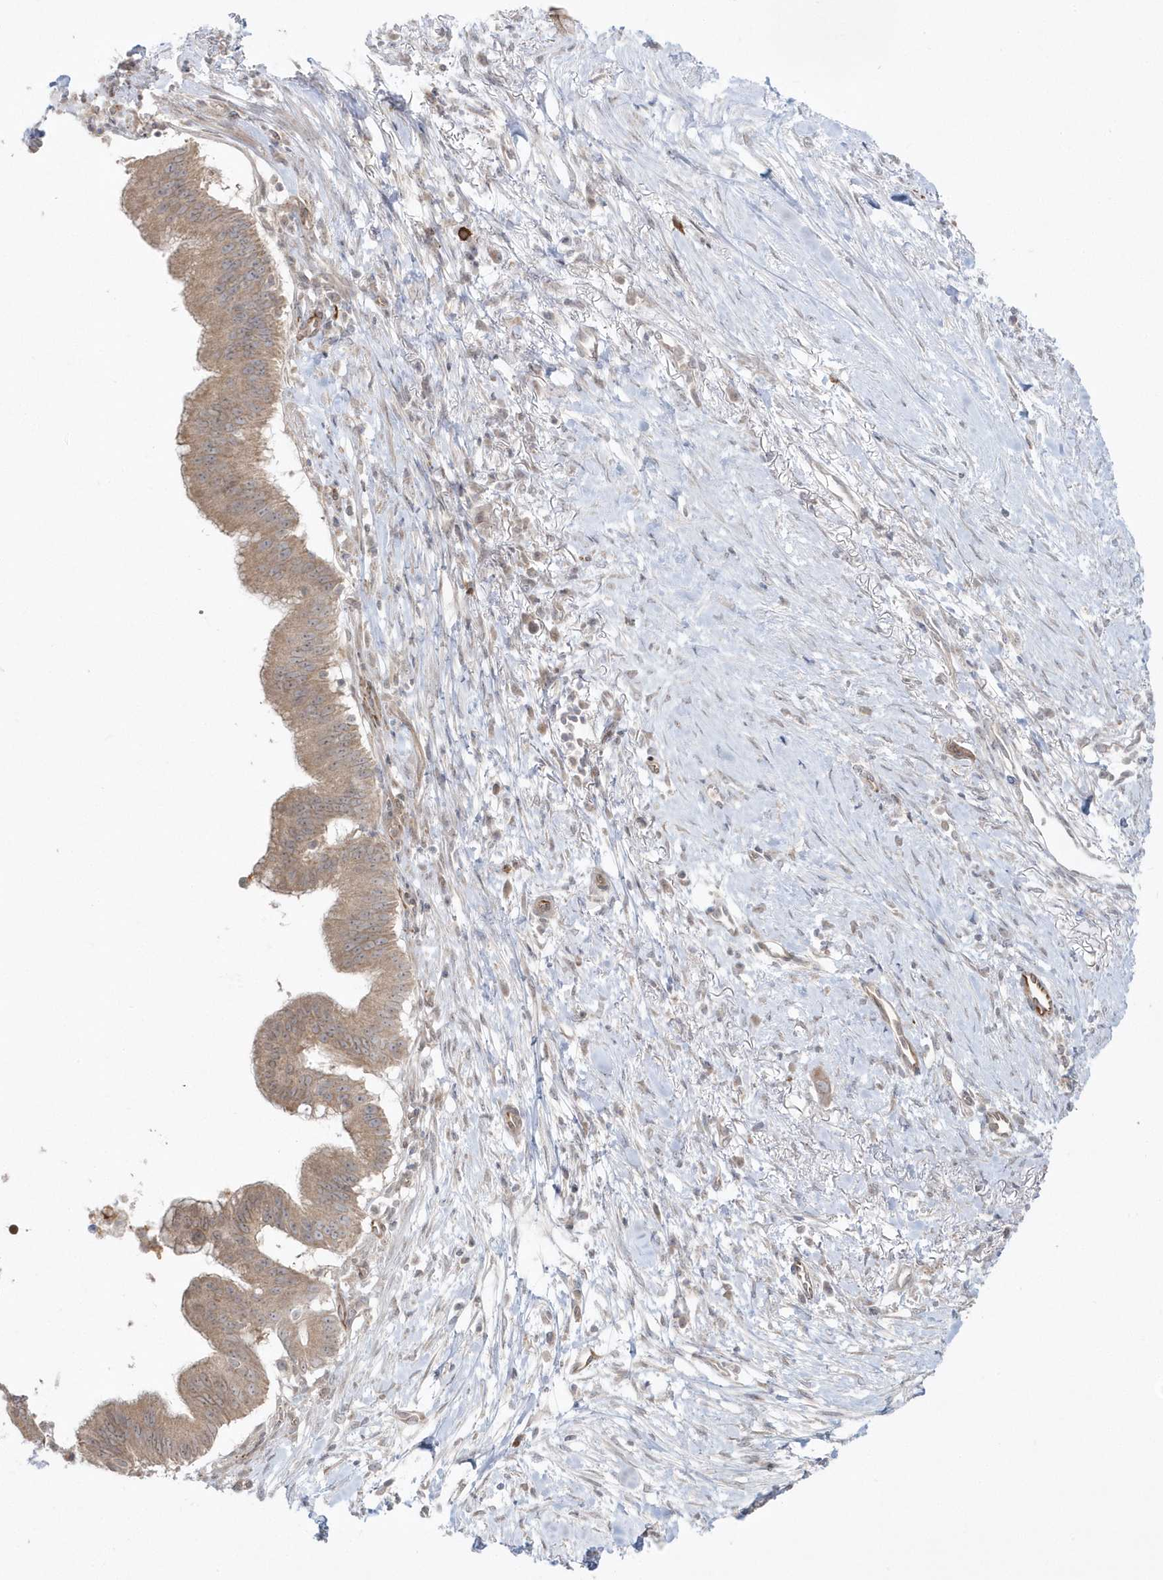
{"staining": {"intensity": "moderate", "quantity": ">75%", "location": "cytoplasmic/membranous"}, "tissue": "pancreatic cancer", "cell_type": "Tumor cells", "image_type": "cancer", "snomed": [{"axis": "morphology", "description": "Adenocarcinoma, NOS"}, {"axis": "topography", "description": "Pancreas"}], "caption": "Moderate cytoplasmic/membranous expression is appreciated in approximately >75% of tumor cells in pancreatic adenocarcinoma. The staining was performed using DAB (3,3'-diaminobenzidine) to visualize the protein expression in brown, while the nuclei were stained in blue with hematoxylin (Magnification: 20x).", "gene": "DHX57", "patient": {"sex": "male", "age": 68}}